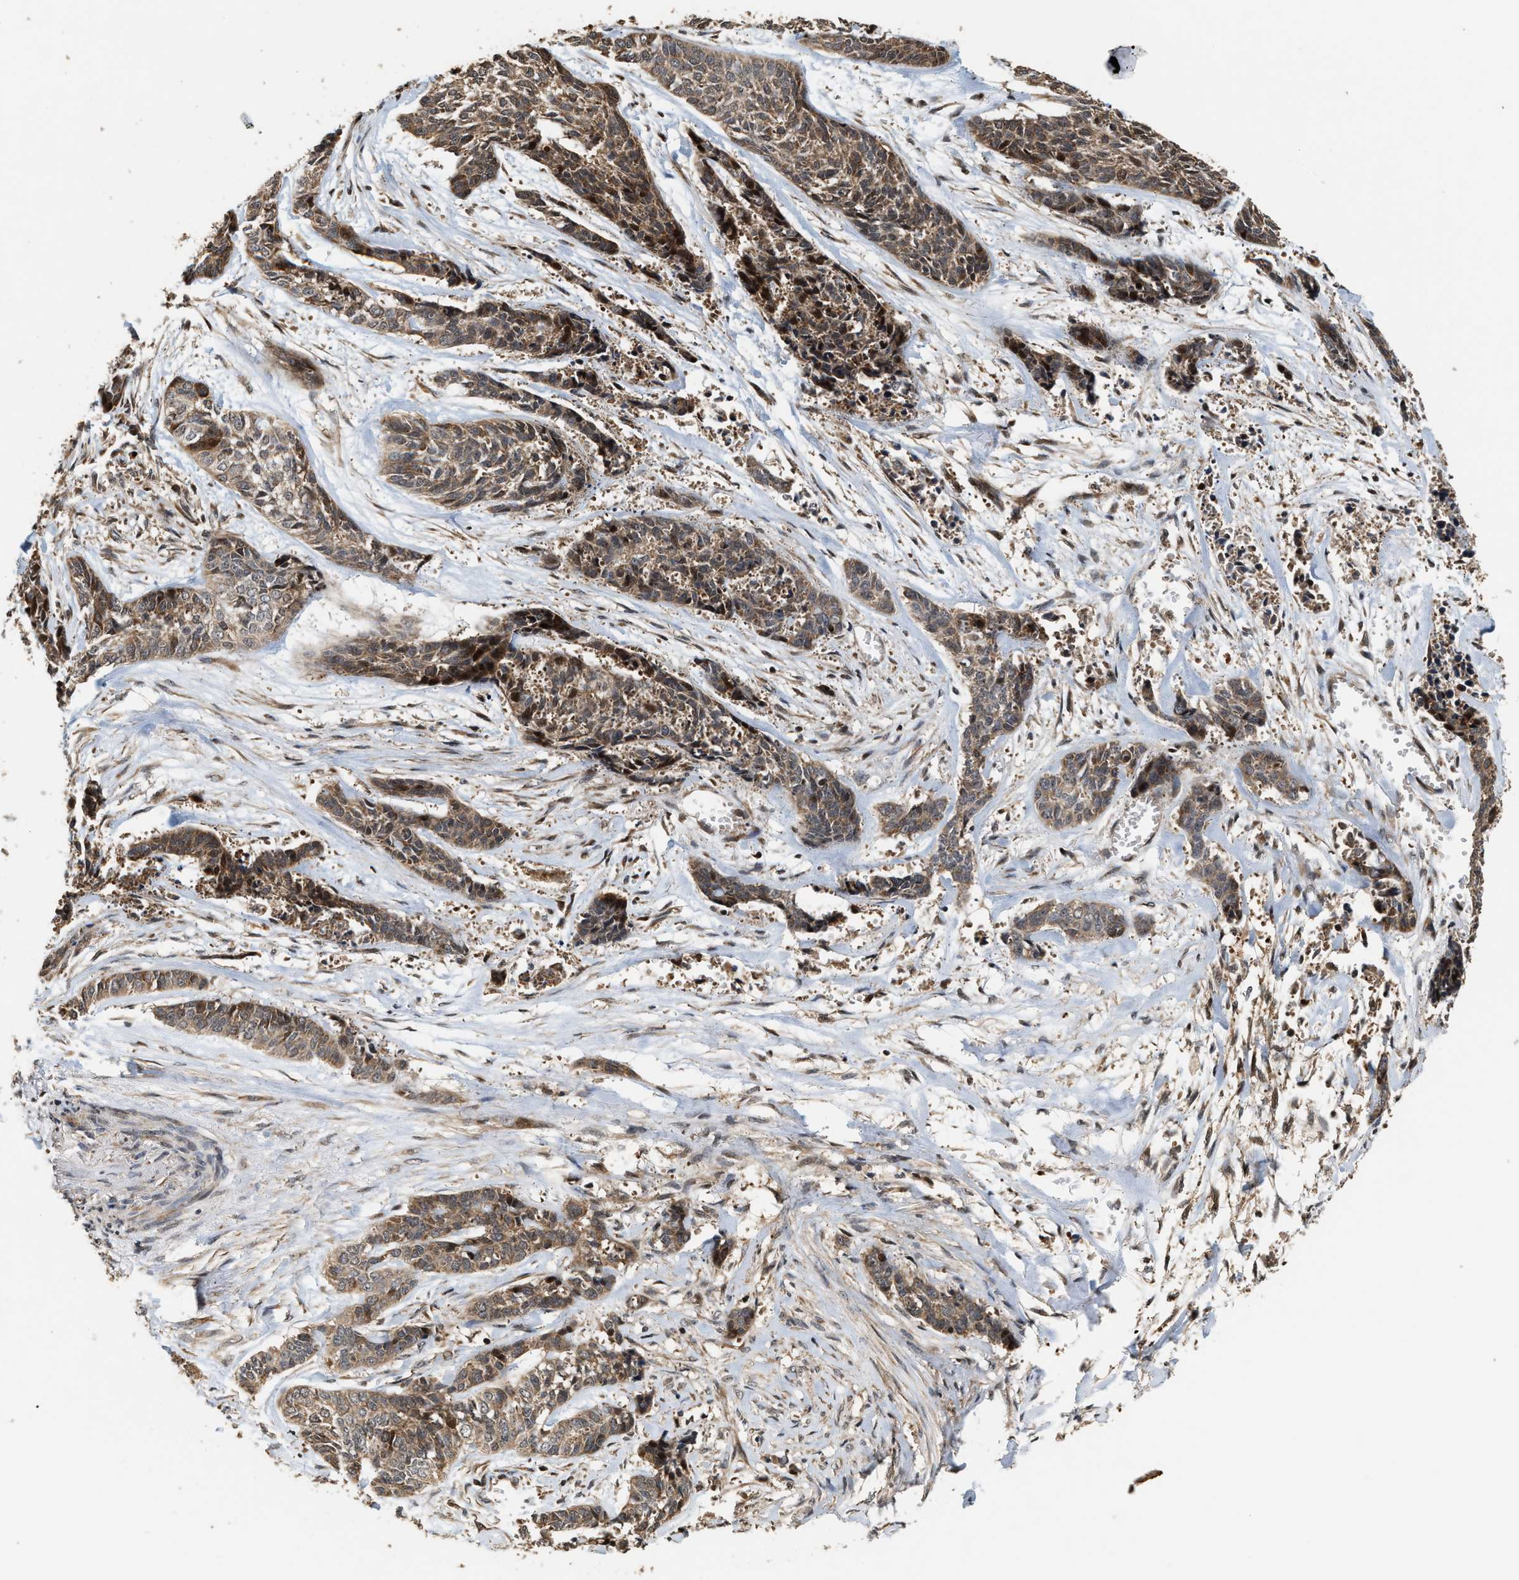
{"staining": {"intensity": "moderate", "quantity": ">75%", "location": "cytoplasmic/membranous"}, "tissue": "skin cancer", "cell_type": "Tumor cells", "image_type": "cancer", "snomed": [{"axis": "morphology", "description": "Basal cell carcinoma"}, {"axis": "topography", "description": "Skin"}], "caption": "Immunohistochemical staining of human skin basal cell carcinoma exhibits medium levels of moderate cytoplasmic/membranous protein expression in approximately >75% of tumor cells. The staining was performed using DAB (3,3'-diaminobenzidine), with brown indicating positive protein expression. Nuclei are stained blue with hematoxylin.", "gene": "ELP2", "patient": {"sex": "female", "age": 64}}